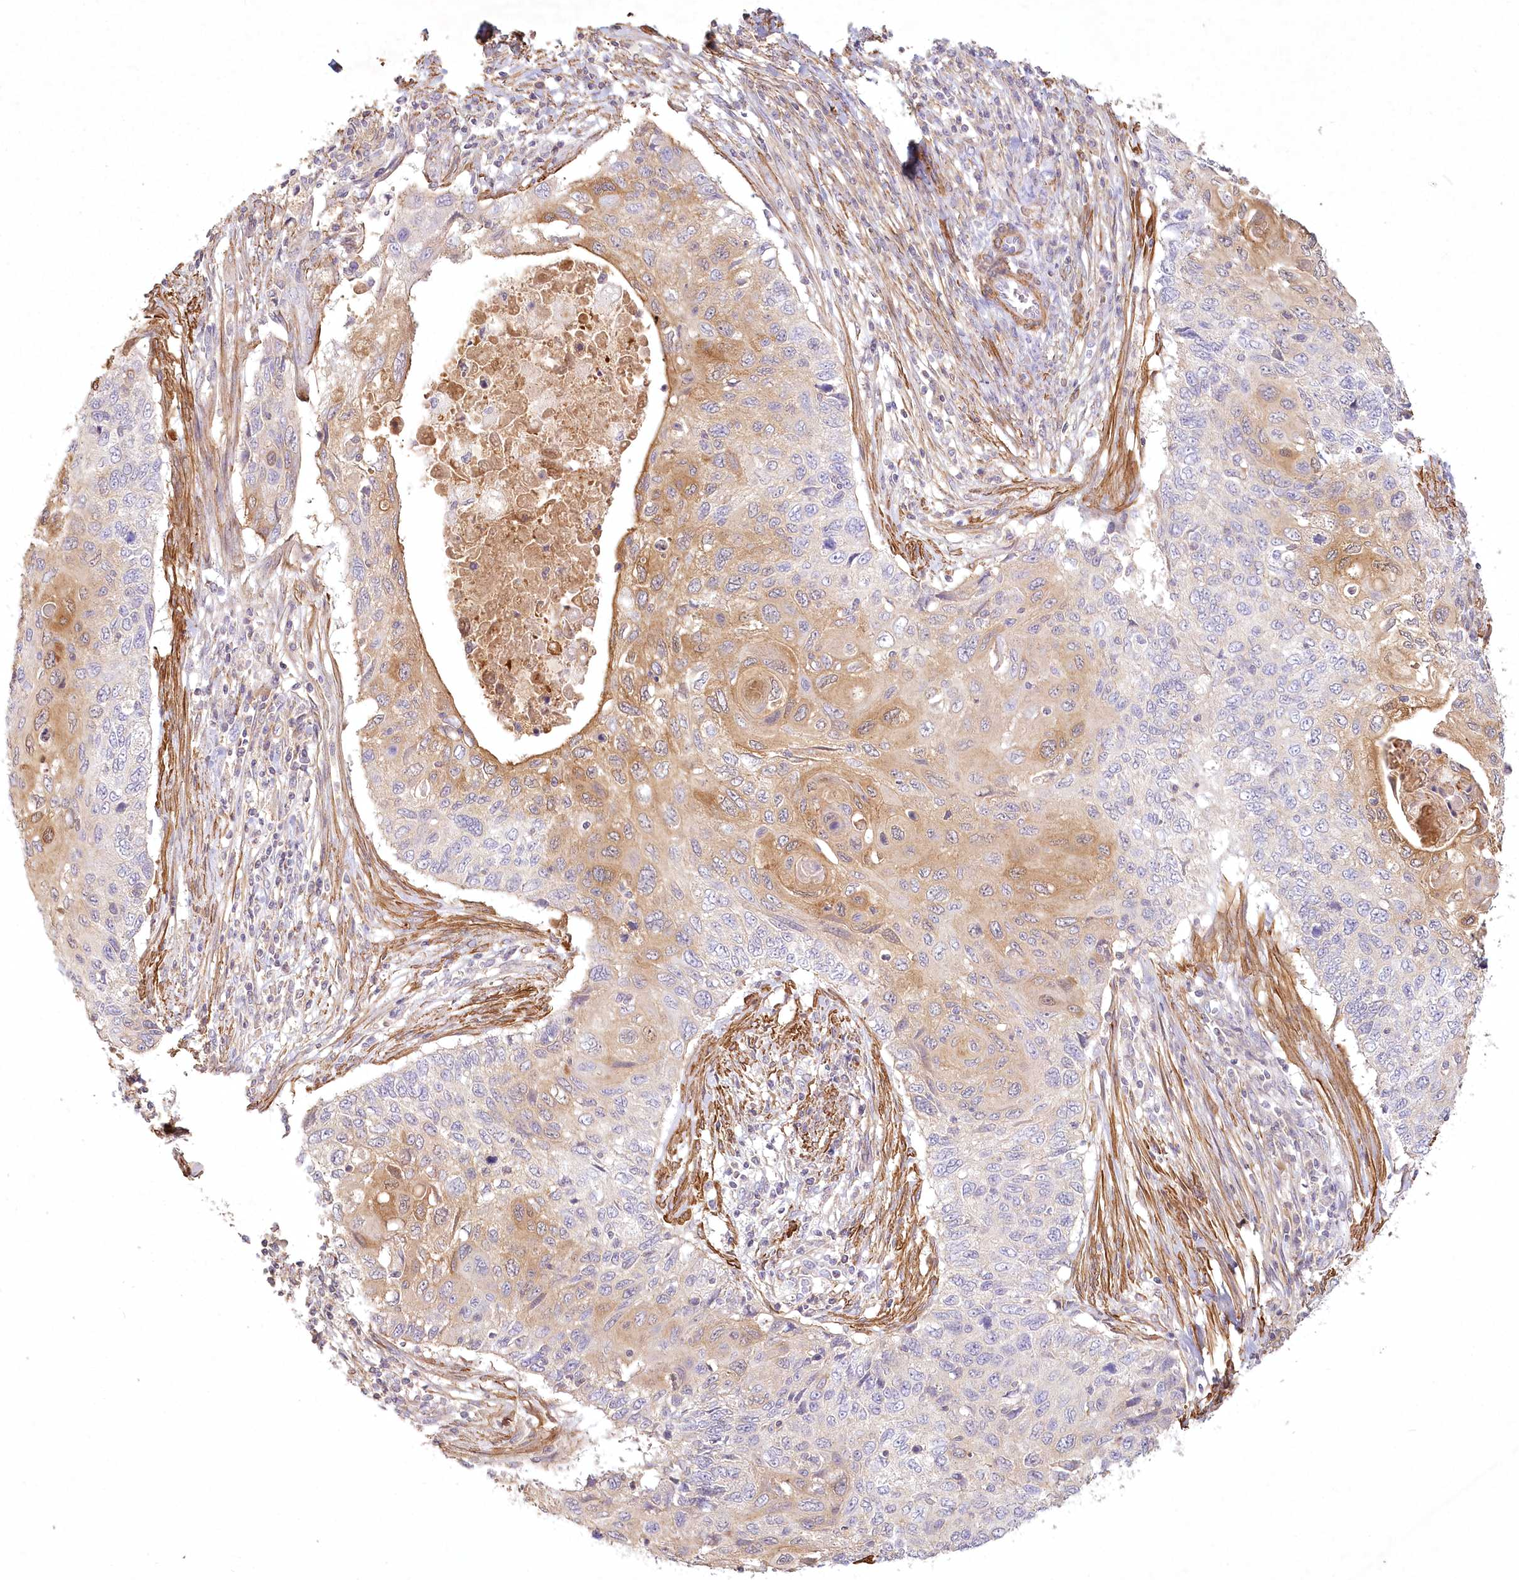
{"staining": {"intensity": "moderate", "quantity": "25%-75%", "location": "cytoplasmic/membranous"}, "tissue": "cervical cancer", "cell_type": "Tumor cells", "image_type": "cancer", "snomed": [{"axis": "morphology", "description": "Squamous cell carcinoma, NOS"}, {"axis": "topography", "description": "Cervix"}], "caption": "This histopathology image demonstrates IHC staining of cervical cancer (squamous cell carcinoma), with medium moderate cytoplasmic/membranous expression in about 25%-75% of tumor cells.", "gene": "INPP4B", "patient": {"sex": "female", "age": 70}}